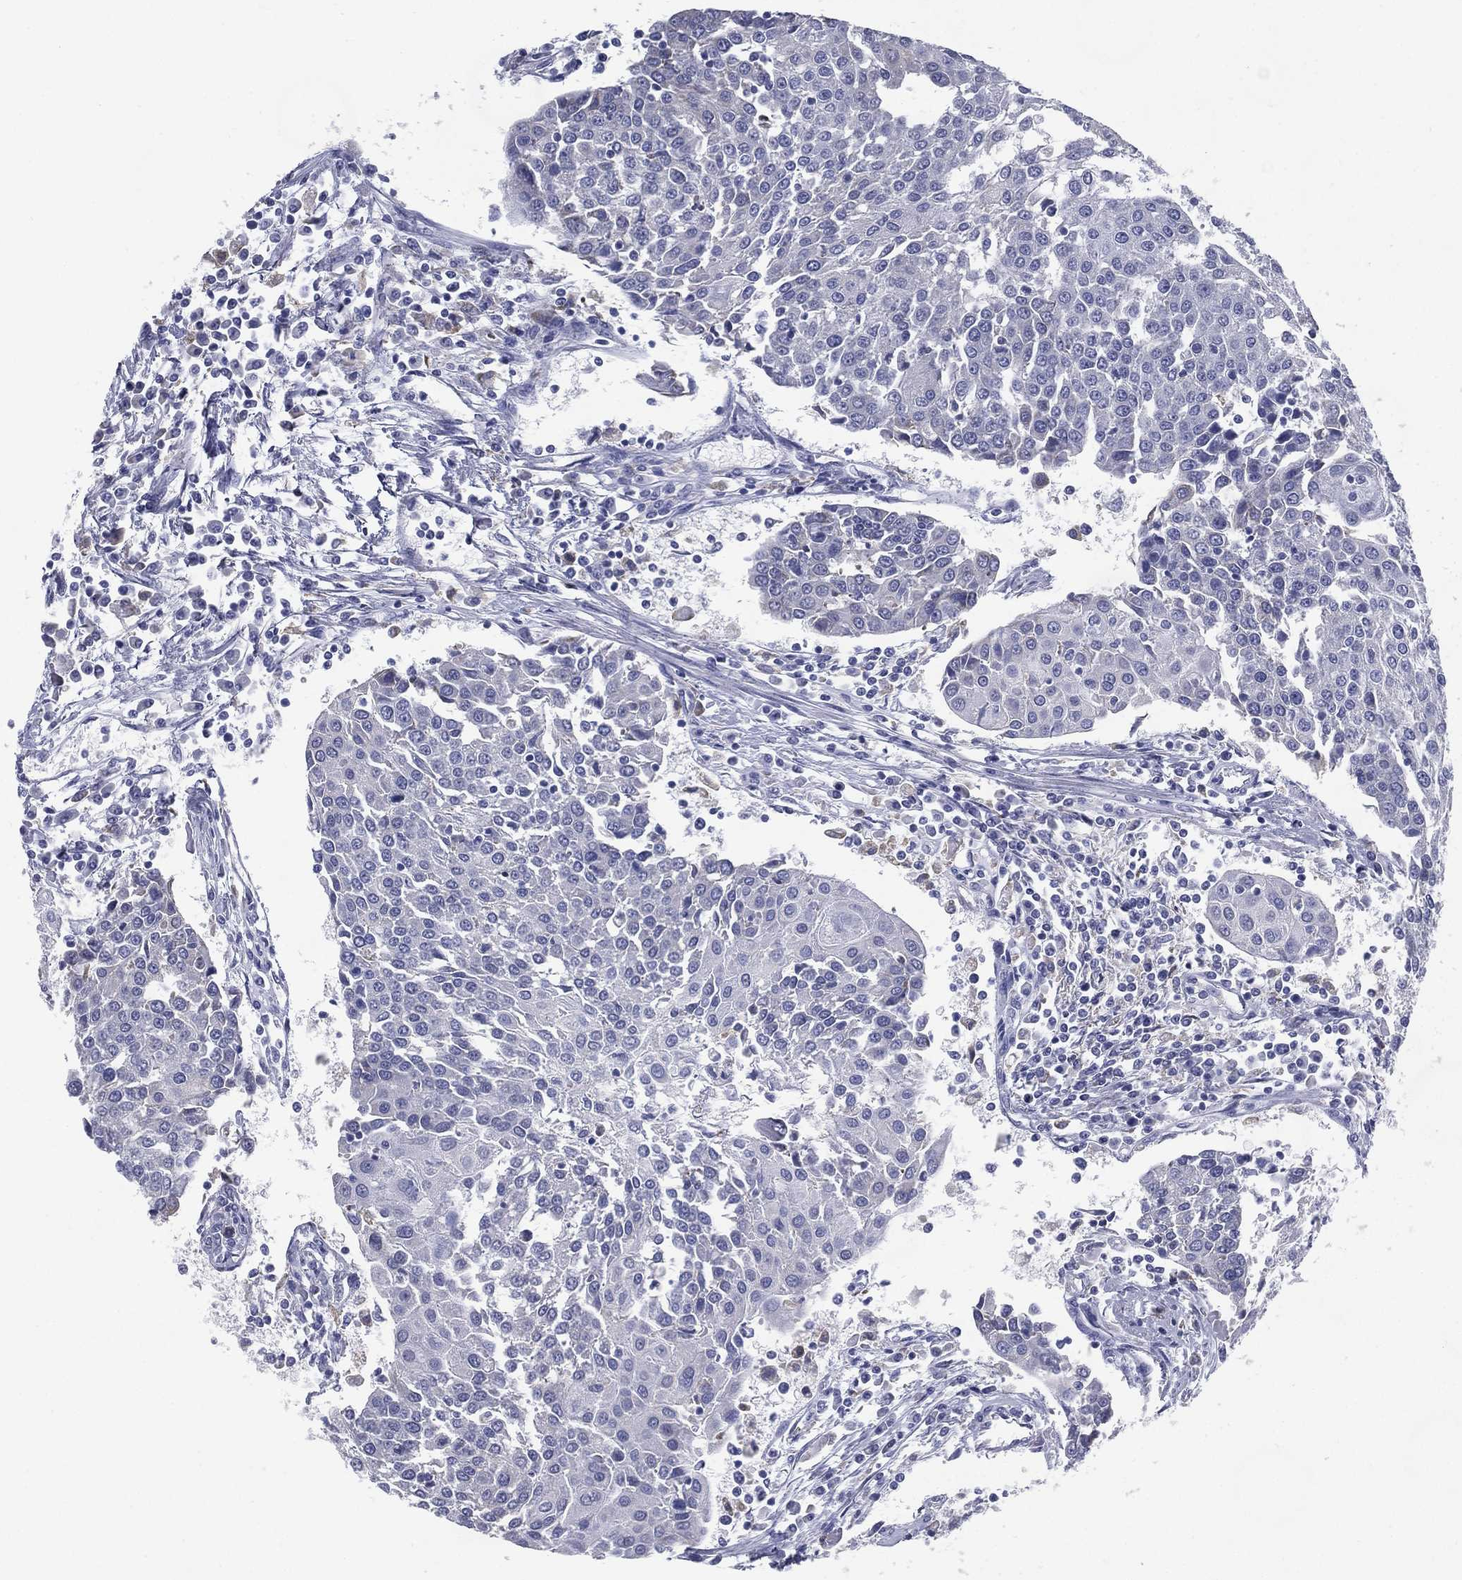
{"staining": {"intensity": "negative", "quantity": "none", "location": "none"}, "tissue": "urothelial cancer", "cell_type": "Tumor cells", "image_type": "cancer", "snomed": [{"axis": "morphology", "description": "Urothelial carcinoma, High grade"}, {"axis": "topography", "description": "Urinary bladder"}], "caption": "IHC image of neoplastic tissue: human urothelial cancer stained with DAB (3,3'-diaminobenzidine) shows no significant protein expression in tumor cells.", "gene": "C19orf18", "patient": {"sex": "female", "age": 85}}